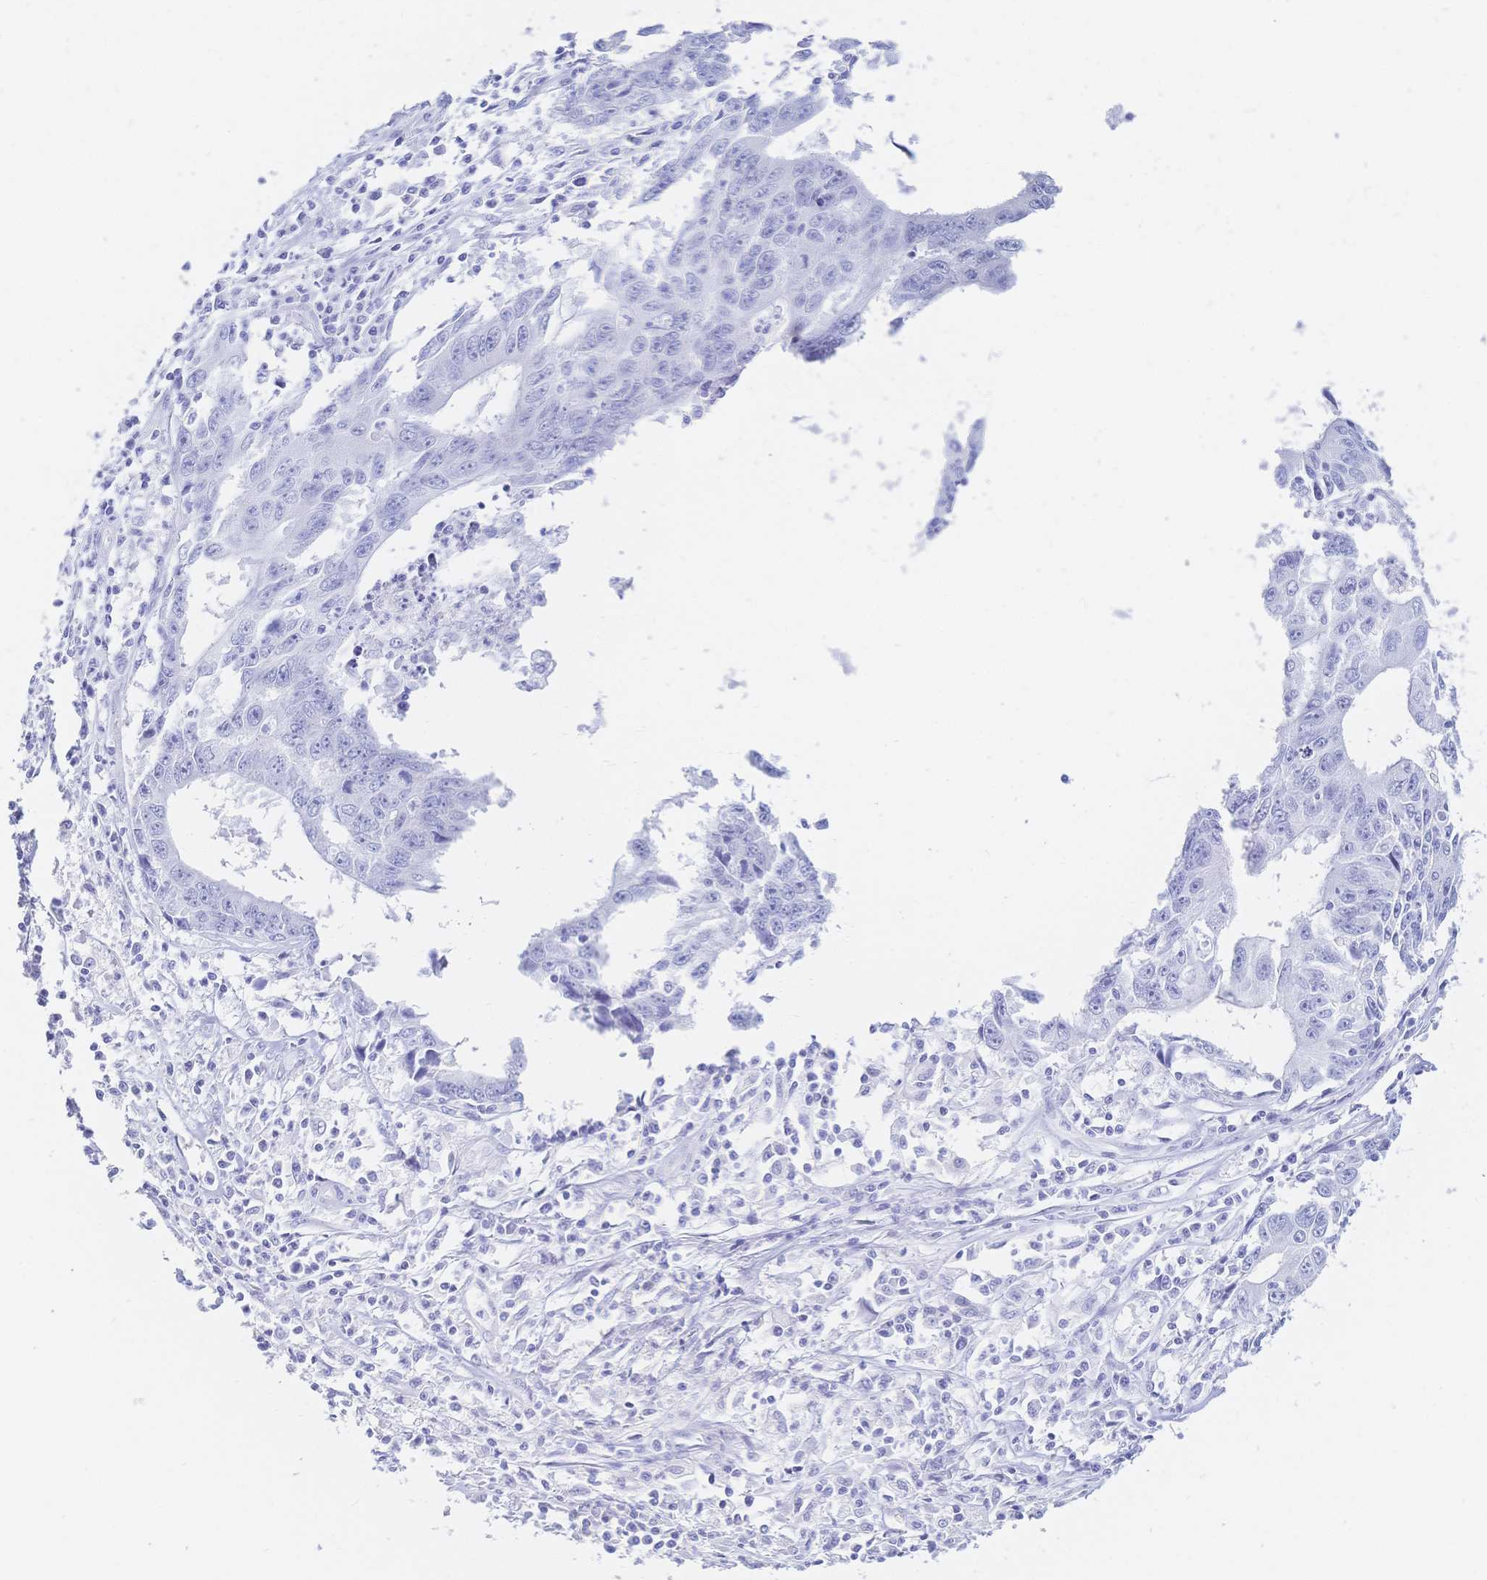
{"staining": {"intensity": "negative", "quantity": "none", "location": "none"}, "tissue": "liver cancer", "cell_type": "Tumor cells", "image_type": "cancer", "snomed": [{"axis": "morphology", "description": "Cholangiocarcinoma"}, {"axis": "topography", "description": "Liver"}], "caption": "A high-resolution photomicrograph shows IHC staining of cholangiocarcinoma (liver), which demonstrates no significant expression in tumor cells. (DAB IHC, high magnification).", "gene": "MEP1B", "patient": {"sex": "male", "age": 65}}